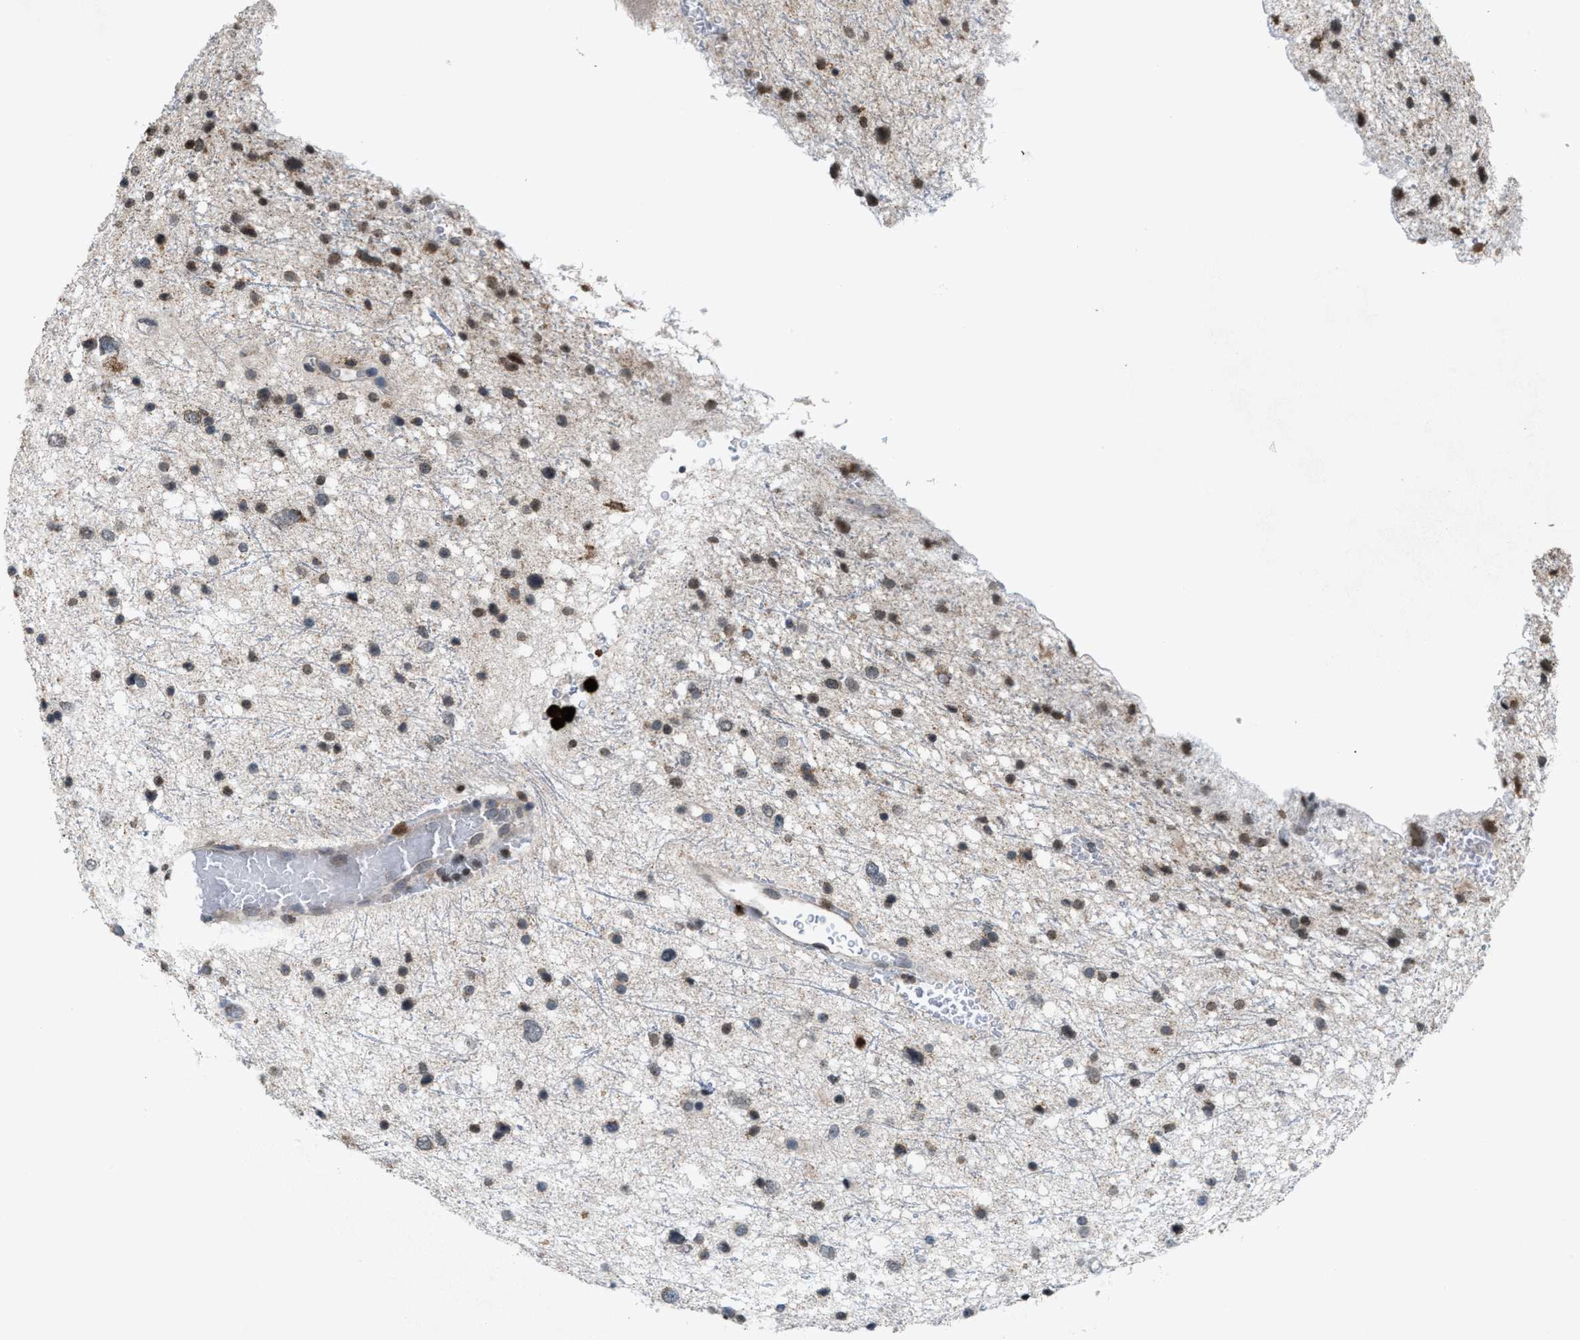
{"staining": {"intensity": "weak", "quantity": "25%-75%", "location": "cytoplasmic/membranous,nuclear"}, "tissue": "glioma", "cell_type": "Tumor cells", "image_type": "cancer", "snomed": [{"axis": "morphology", "description": "Glioma, malignant, Low grade"}, {"axis": "topography", "description": "Brain"}], "caption": "Brown immunohistochemical staining in malignant low-grade glioma displays weak cytoplasmic/membranous and nuclear staining in about 25%-75% of tumor cells.", "gene": "PRUNE2", "patient": {"sex": "female", "age": 37}}